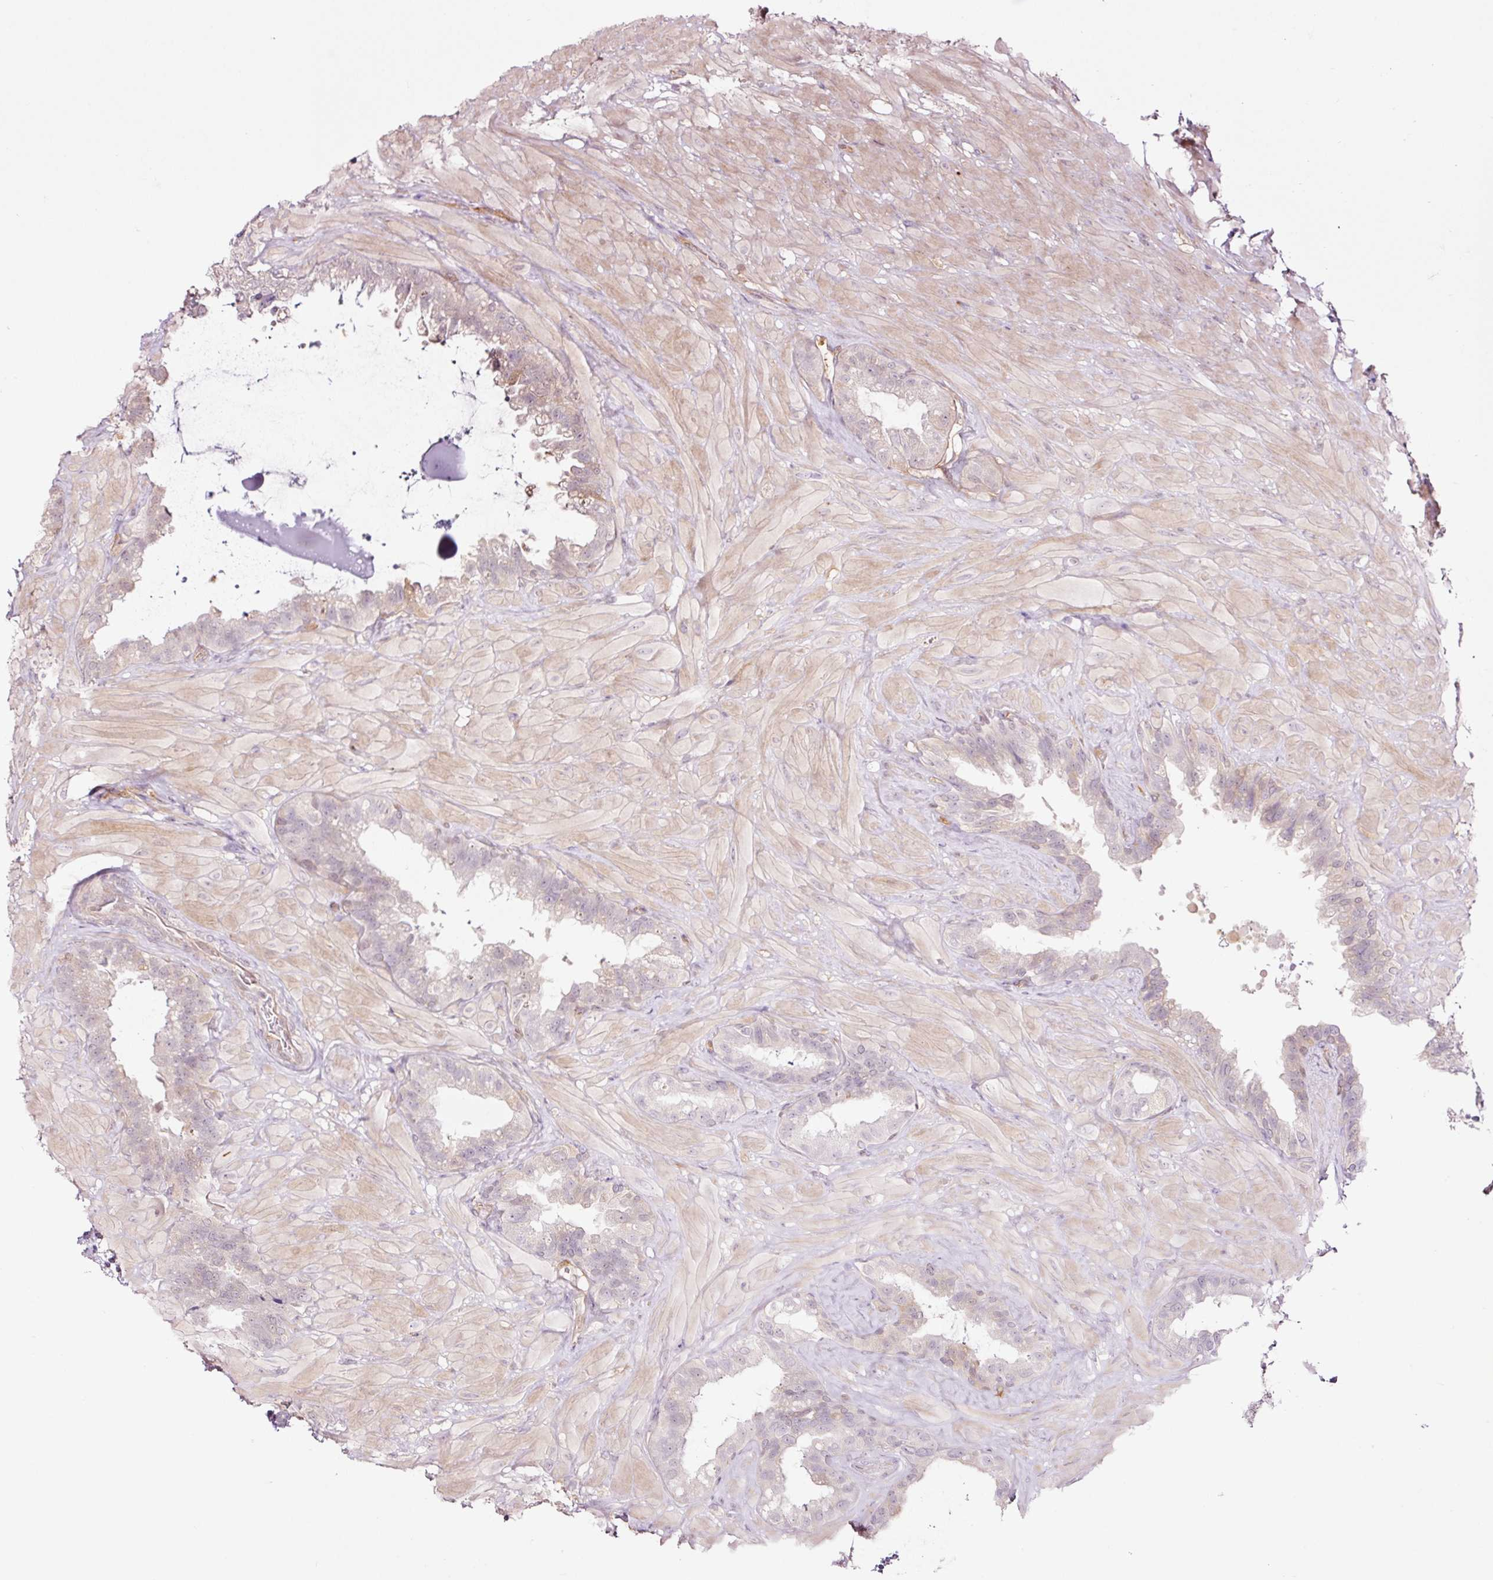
{"staining": {"intensity": "moderate", "quantity": "25%-75%", "location": "cytoplasmic/membranous,nuclear"}, "tissue": "seminal vesicle", "cell_type": "Glandular cells", "image_type": "normal", "snomed": [{"axis": "morphology", "description": "Normal tissue, NOS"}, {"axis": "topography", "description": "Seminal veicle"}, {"axis": "topography", "description": "Peripheral nerve tissue"}], "caption": "Benign seminal vesicle demonstrates moderate cytoplasmic/membranous,nuclear staining in approximately 25%-75% of glandular cells, visualized by immunohistochemistry.", "gene": "FBXL14", "patient": {"sex": "male", "age": 76}}